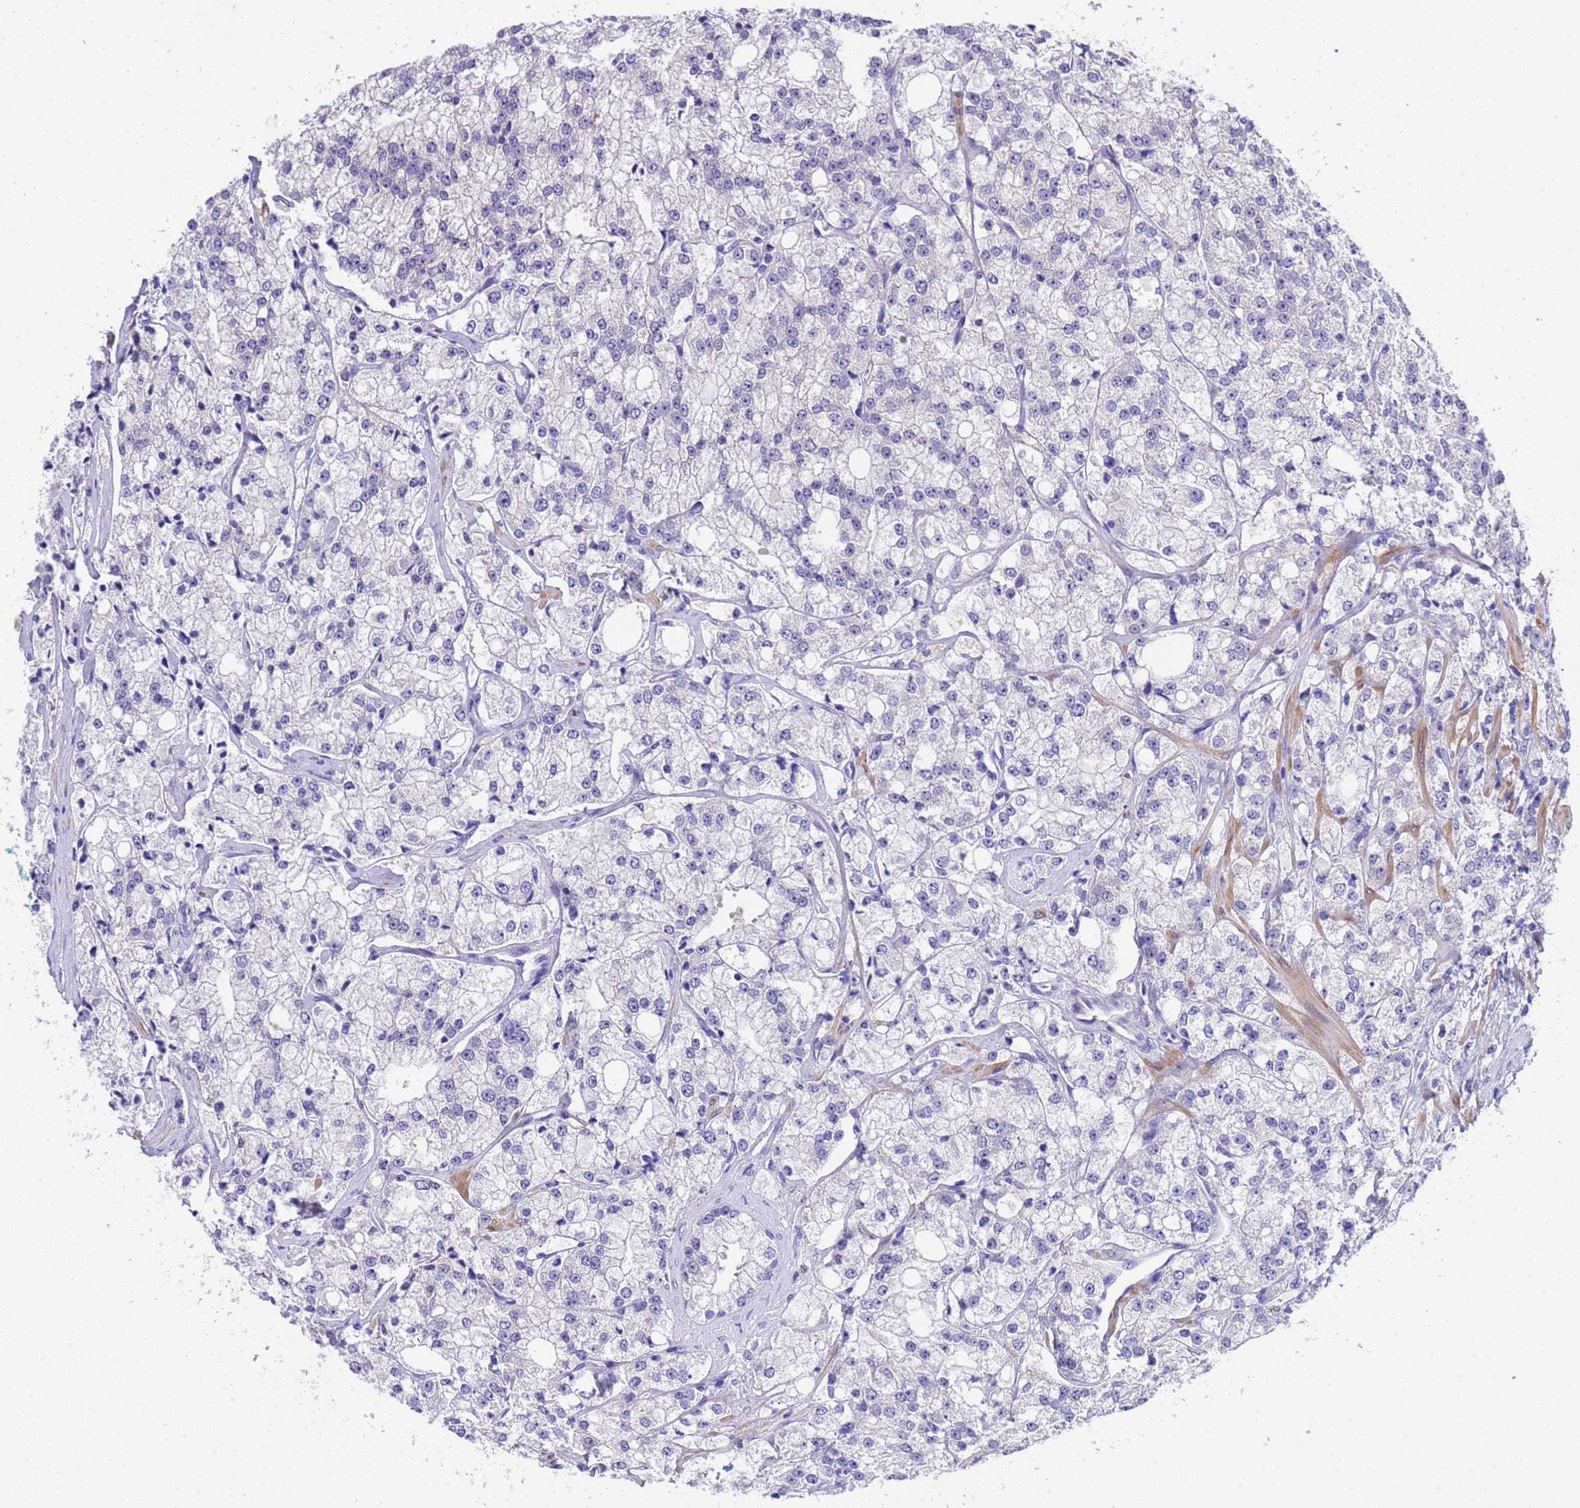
{"staining": {"intensity": "negative", "quantity": "none", "location": "none"}, "tissue": "prostate cancer", "cell_type": "Tumor cells", "image_type": "cancer", "snomed": [{"axis": "morphology", "description": "Adenocarcinoma, High grade"}, {"axis": "topography", "description": "Prostate"}], "caption": "An image of human prostate cancer (adenocarcinoma (high-grade)) is negative for staining in tumor cells.", "gene": "USP38", "patient": {"sex": "male", "age": 64}}